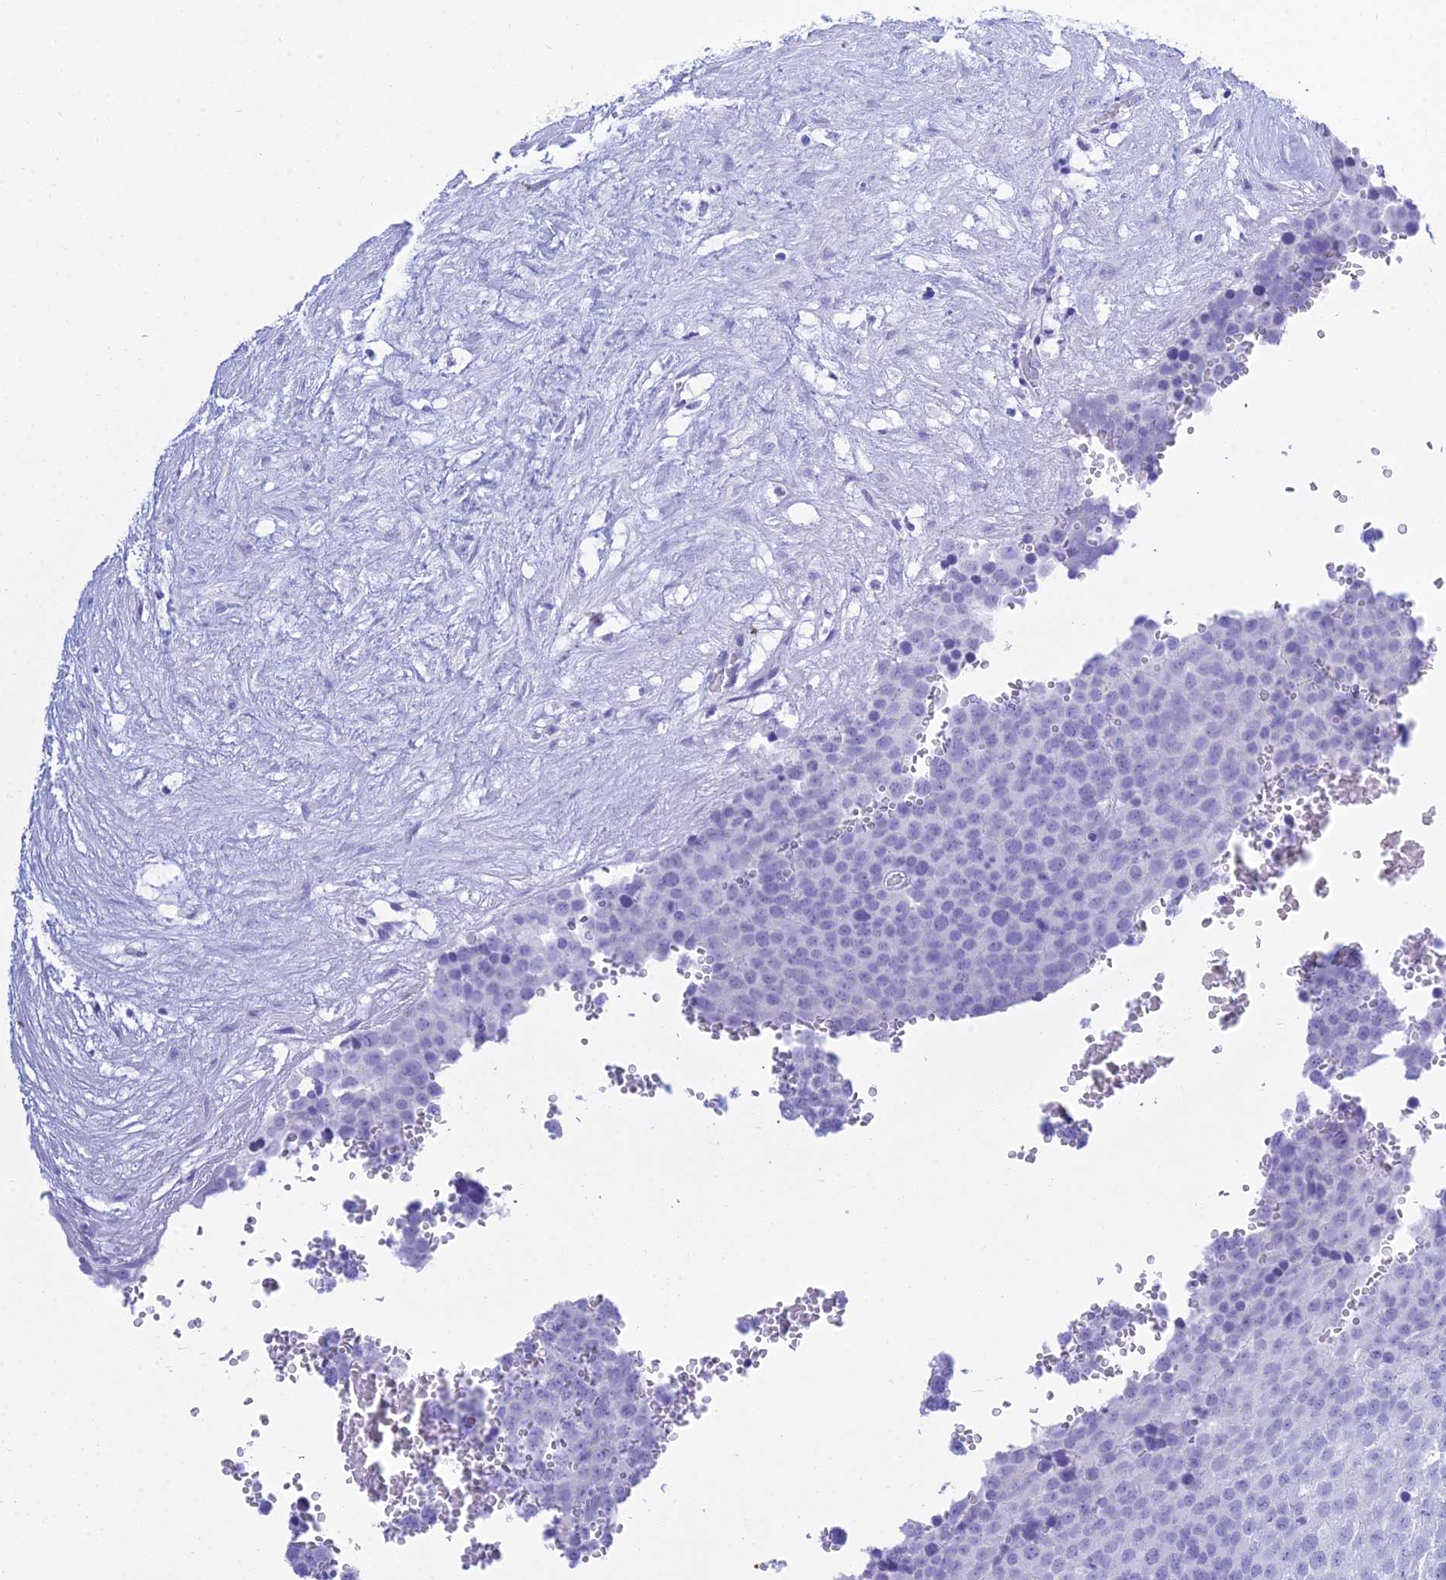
{"staining": {"intensity": "negative", "quantity": "none", "location": "none"}, "tissue": "testis cancer", "cell_type": "Tumor cells", "image_type": "cancer", "snomed": [{"axis": "morphology", "description": "Seminoma, NOS"}, {"axis": "topography", "description": "Testis"}], "caption": "An image of testis cancer stained for a protein exhibits no brown staining in tumor cells.", "gene": "PATE4", "patient": {"sex": "male", "age": 71}}